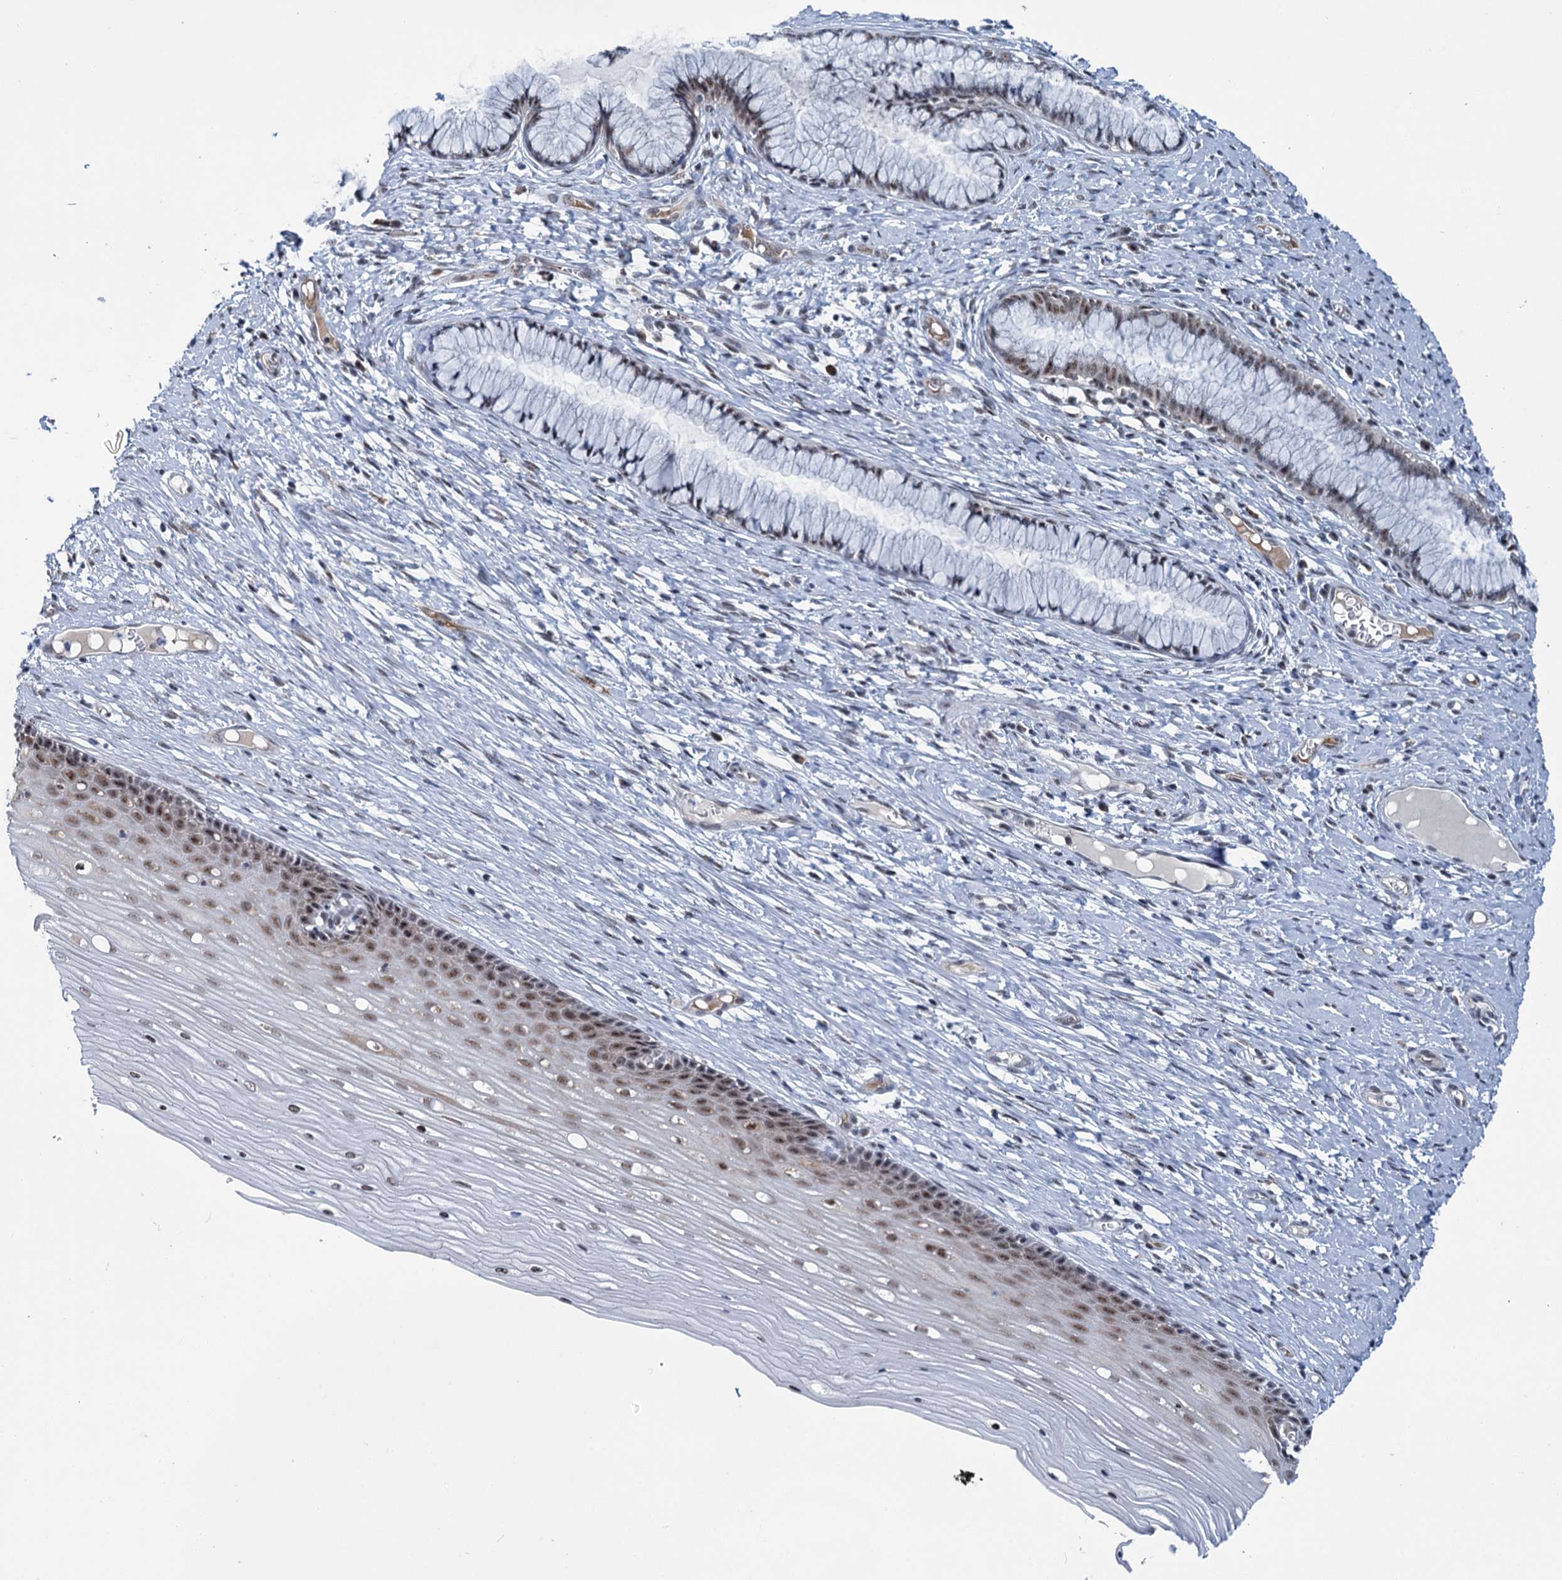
{"staining": {"intensity": "moderate", "quantity": "25%-75%", "location": "nuclear"}, "tissue": "cervix", "cell_type": "Glandular cells", "image_type": "normal", "snomed": [{"axis": "morphology", "description": "Normal tissue, NOS"}, {"axis": "topography", "description": "Cervix"}], "caption": "The micrograph shows a brown stain indicating the presence of a protein in the nuclear of glandular cells in cervix.", "gene": "SREK1", "patient": {"sex": "female", "age": 42}}